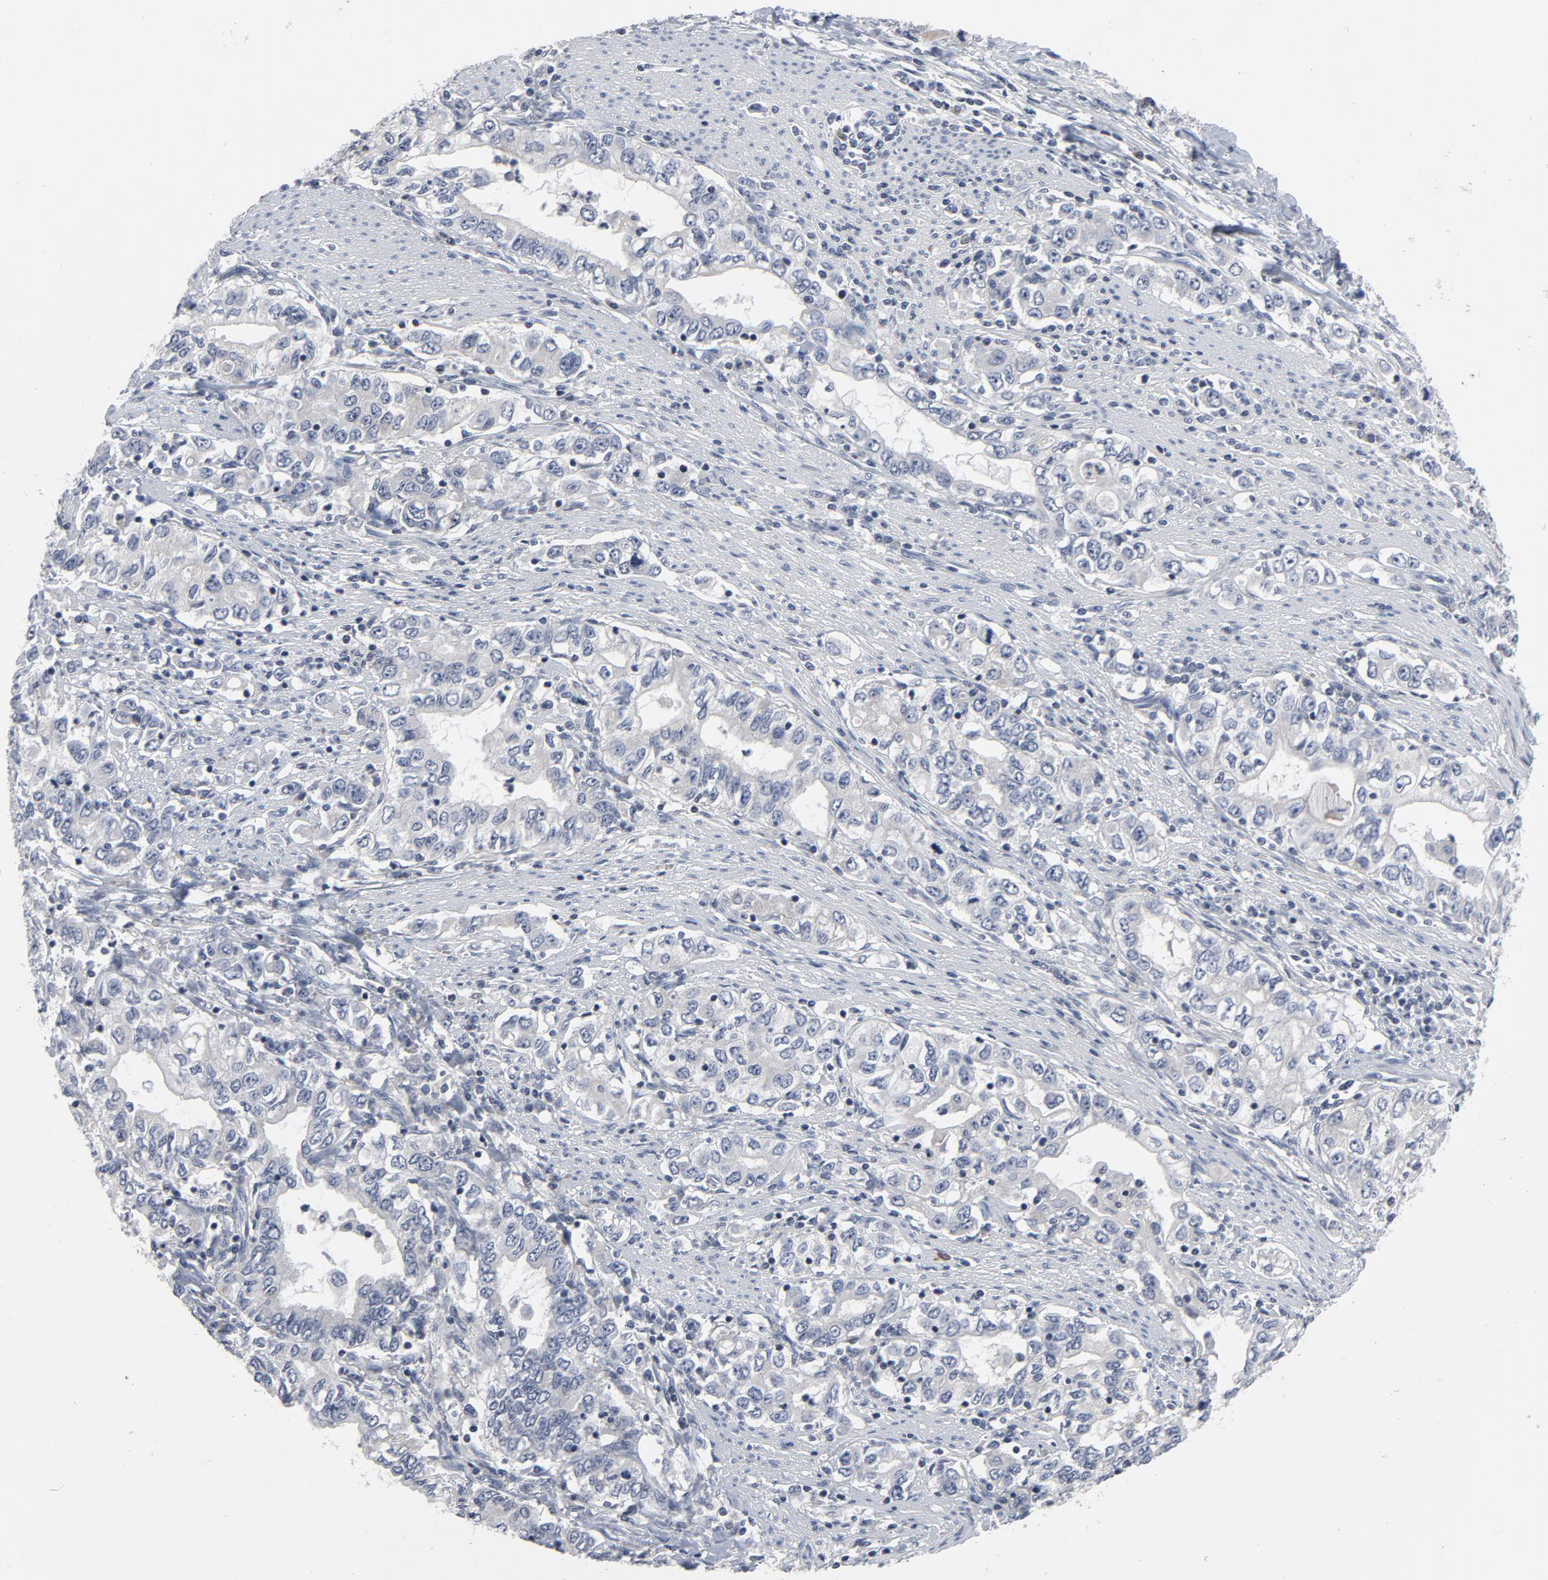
{"staining": {"intensity": "negative", "quantity": "none", "location": "none"}, "tissue": "stomach cancer", "cell_type": "Tumor cells", "image_type": "cancer", "snomed": [{"axis": "morphology", "description": "Adenocarcinoma, NOS"}, {"axis": "topography", "description": "Stomach, lower"}], "caption": "Micrograph shows no protein staining in tumor cells of stomach cancer (adenocarcinoma) tissue.", "gene": "TCL1A", "patient": {"sex": "female", "age": 72}}